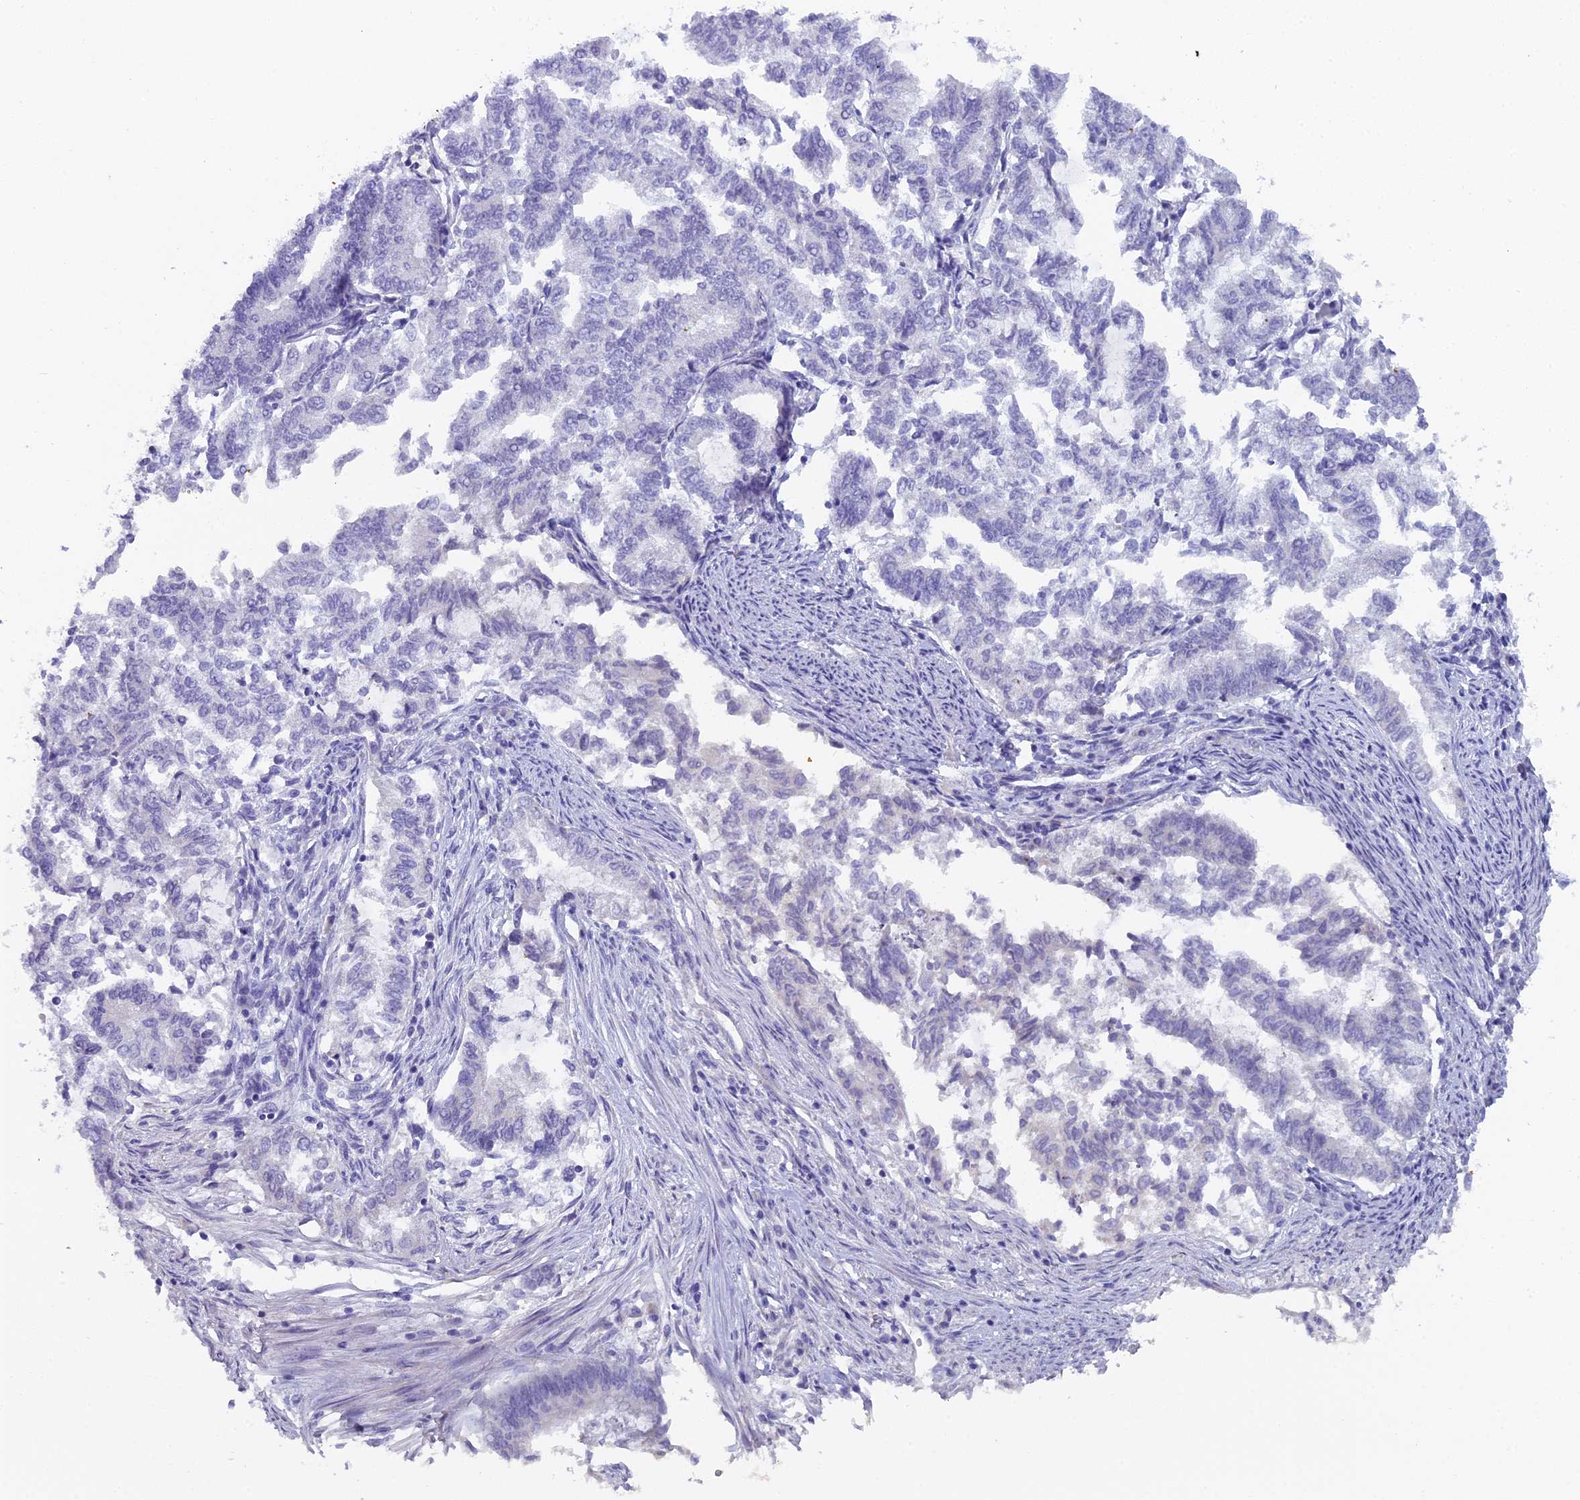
{"staining": {"intensity": "negative", "quantity": "none", "location": "none"}, "tissue": "endometrial cancer", "cell_type": "Tumor cells", "image_type": "cancer", "snomed": [{"axis": "morphology", "description": "Adenocarcinoma, NOS"}, {"axis": "topography", "description": "Endometrium"}], "caption": "Adenocarcinoma (endometrial) stained for a protein using immunohistochemistry reveals no expression tumor cells.", "gene": "UNC80", "patient": {"sex": "female", "age": 79}}